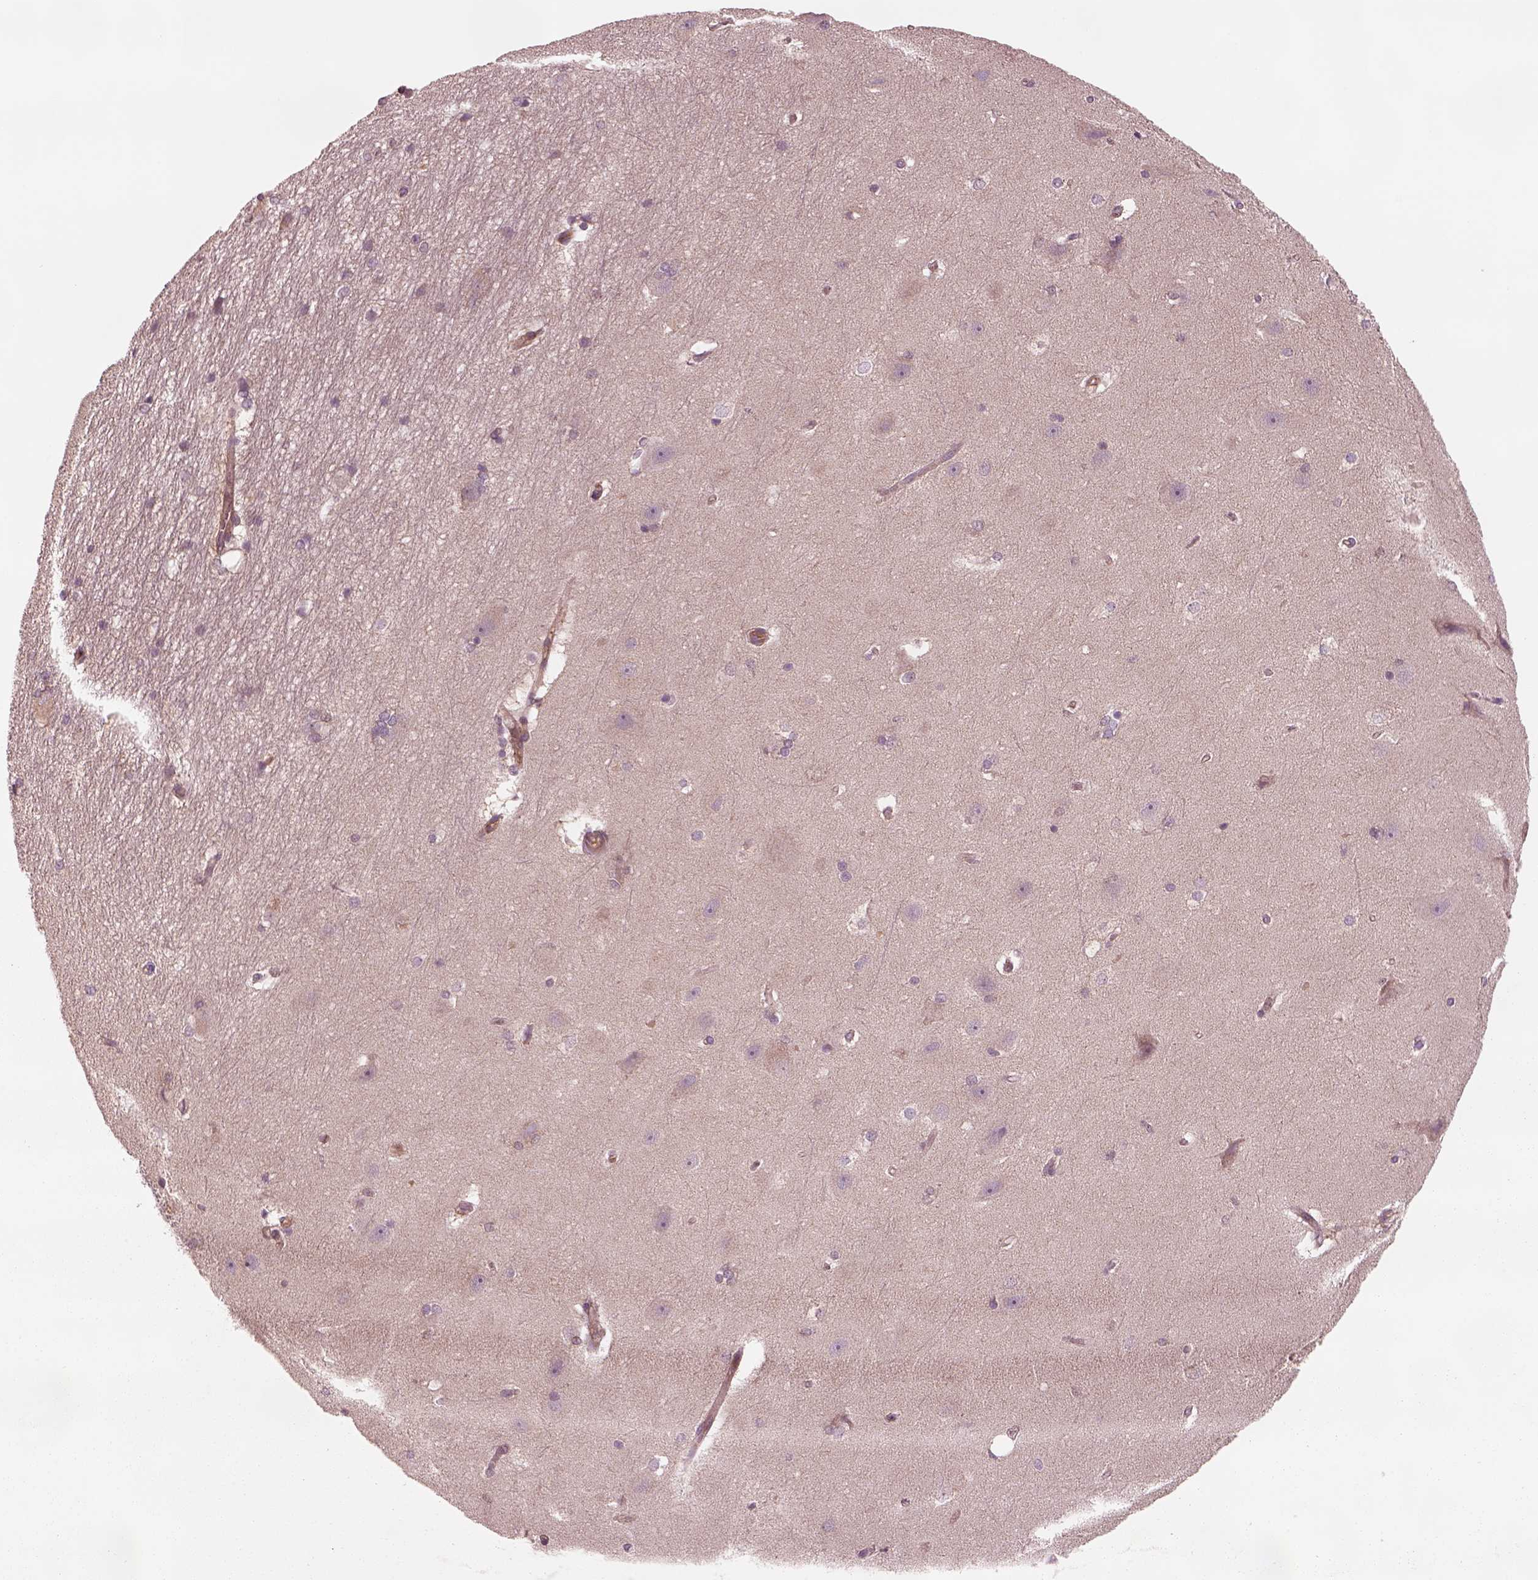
{"staining": {"intensity": "negative", "quantity": "none", "location": "none"}, "tissue": "hippocampus", "cell_type": "Glial cells", "image_type": "normal", "snomed": [{"axis": "morphology", "description": "Normal tissue, NOS"}, {"axis": "topography", "description": "Cerebral cortex"}, {"axis": "topography", "description": "Hippocampus"}], "caption": "High magnification brightfield microscopy of normal hippocampus stained with DAB (brown) and counterstained with hematoxylin (blue): glial cells show no significant expression.", "gene": "ASCC2", "patient": {"sex": "female", "age": 19}}